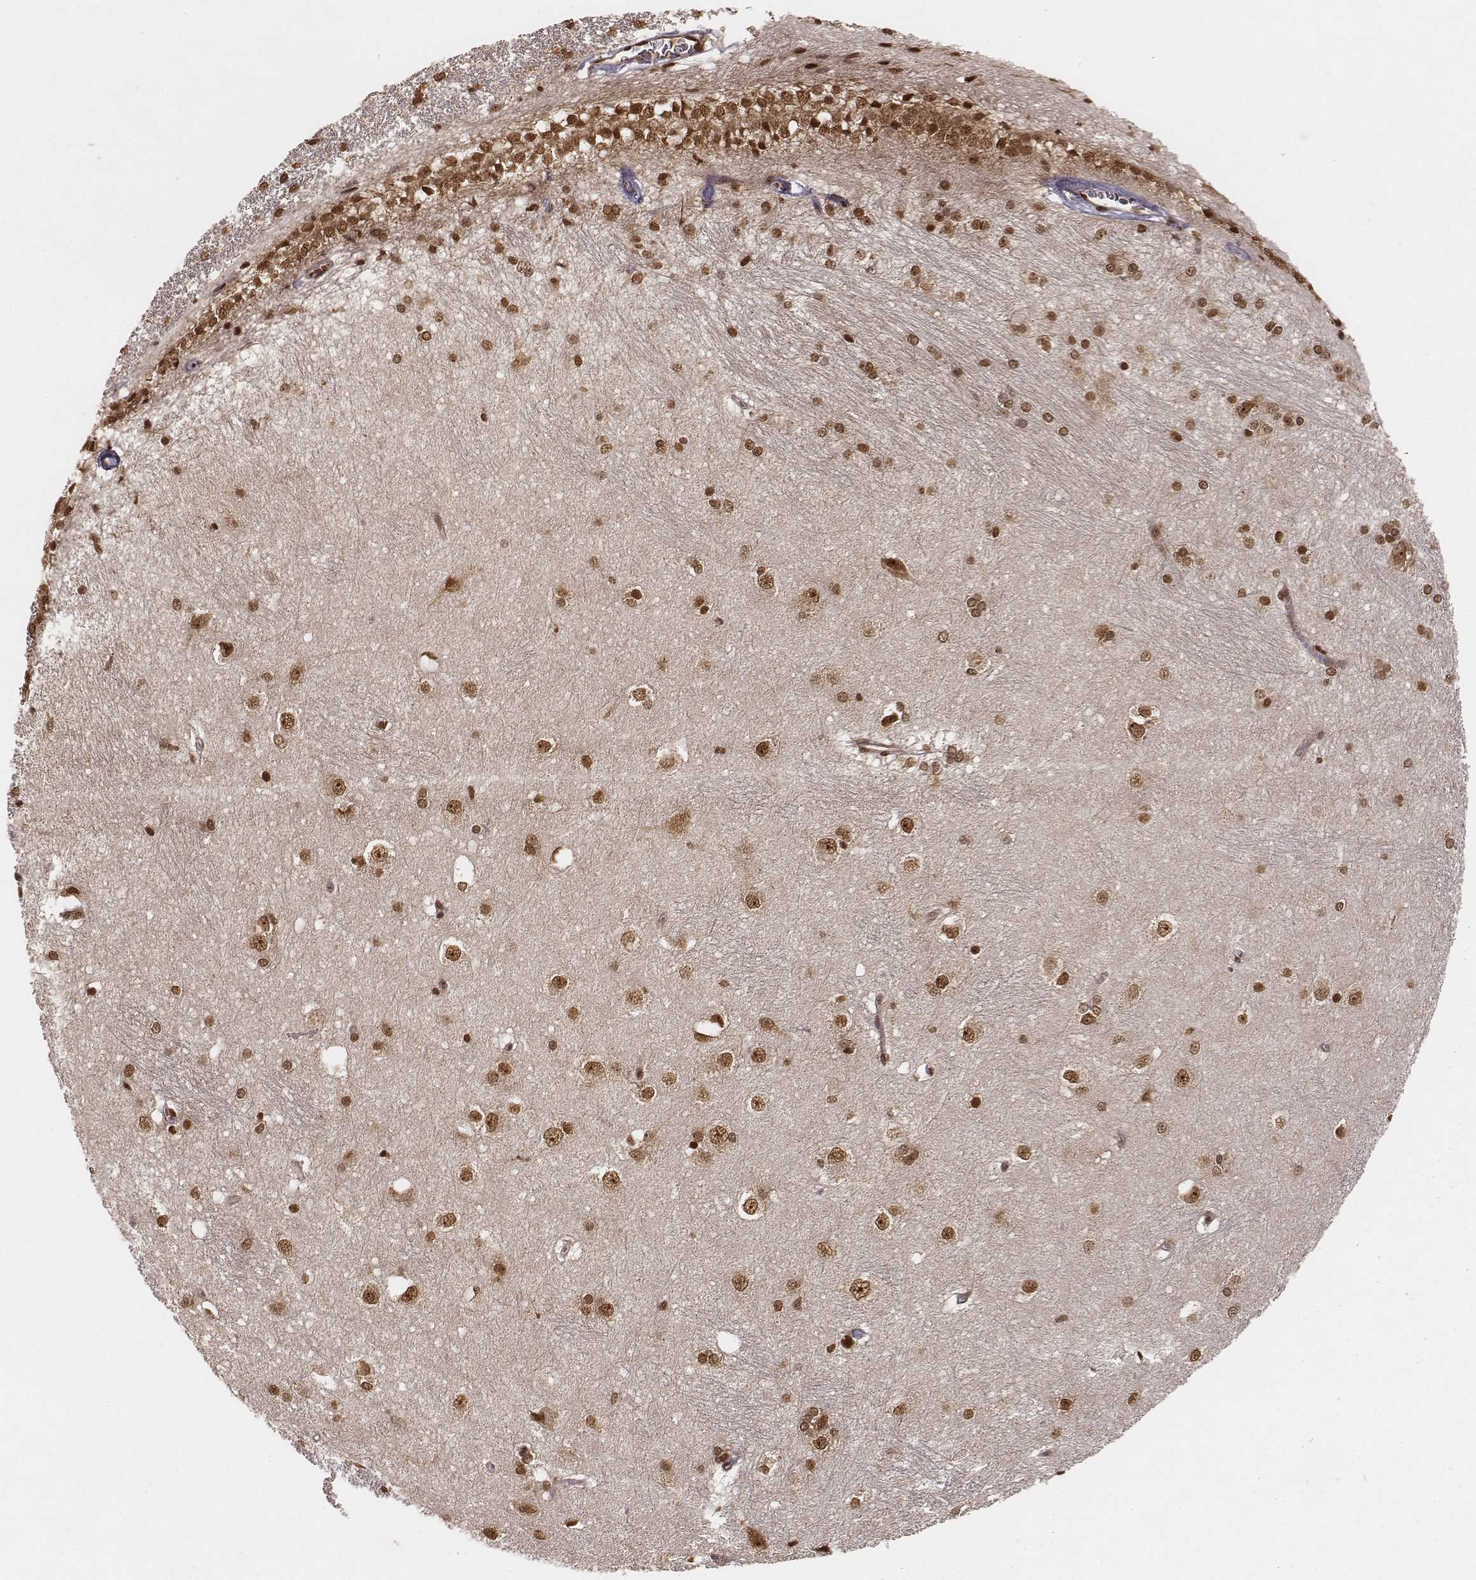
{"staining": {"intensity": "strong", "quantity": ">75%", "location": "cytoplasmic/membranous,nuclear"}, "tissue": "hippocampus", "cell_type": "Glial cells", "image_type": "normal", "snomed": [{"axis": "morphology", "description": "Normal tissue, NOS"}, {"axis": "topography", "description": "Cerebral cortex"}, {"axis": "topography", "description": "Hippocampus"}], "caption": "Immunohistochemical staining of benign hippocampus displays >75% levels of strong cytoplasmic/membranous,nuclear protein staining in approximately >75% of glial cells. (DAB IHC, brown staining for protein, blue staining for nuclei).", "gene": "NFX1", "patient": {"sex": "female", "age": 19}}